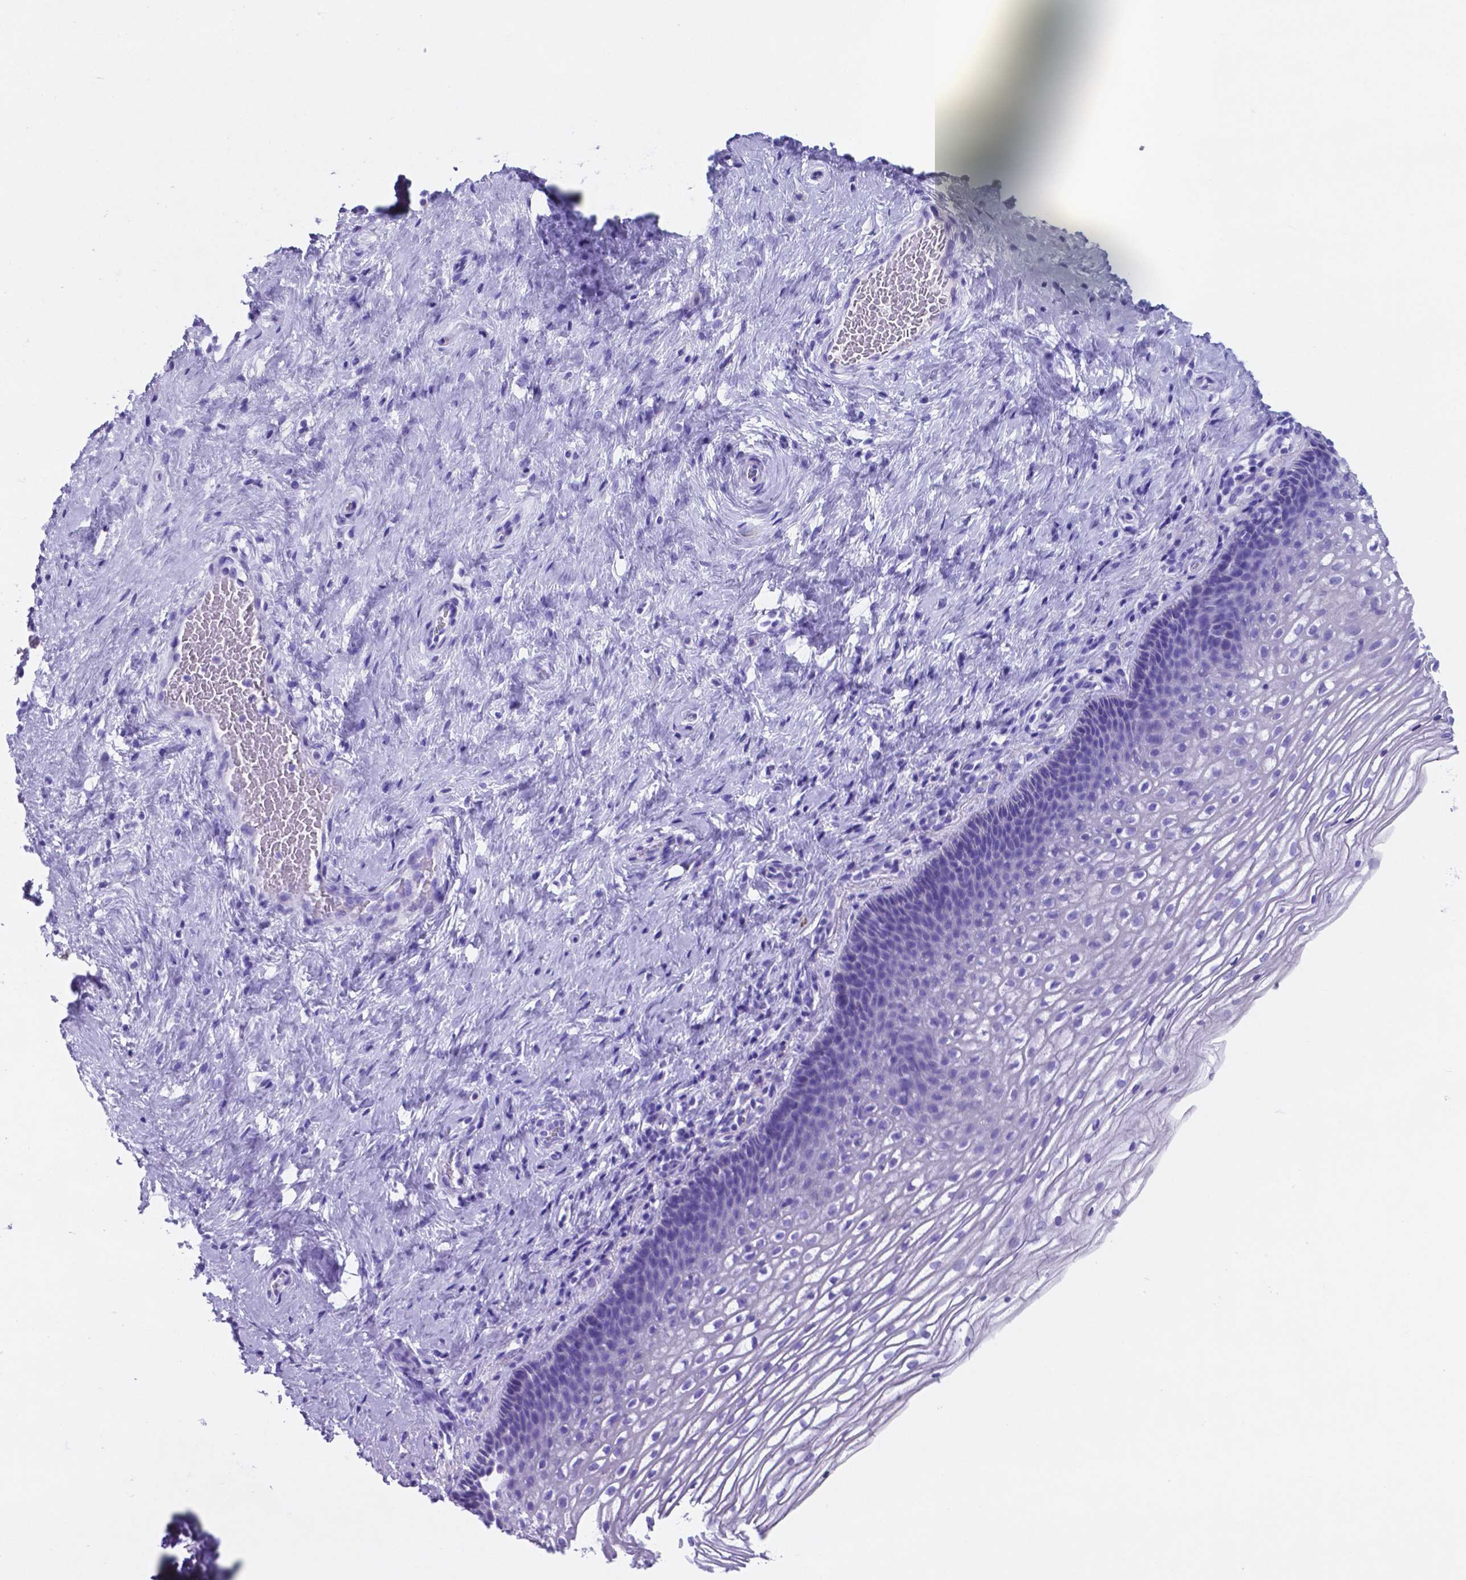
{"staining": {"intensity": "negative", "quantity": "none", "location": "none"}, "tissue": "cervix", "cell_type": "Glandular cells", "image_type": "normal", "snomed": [{"axis": "morphology", "description": "Normal tissue, NOS"}, {"axis": "topography", "description": "Cervix"}], "caption": "Immunohistochemical staining of normal cervix displays no significant staining in glandular cells.", "gene": "DNAAF8", "patient": {"sex": "female", "age": 34}}